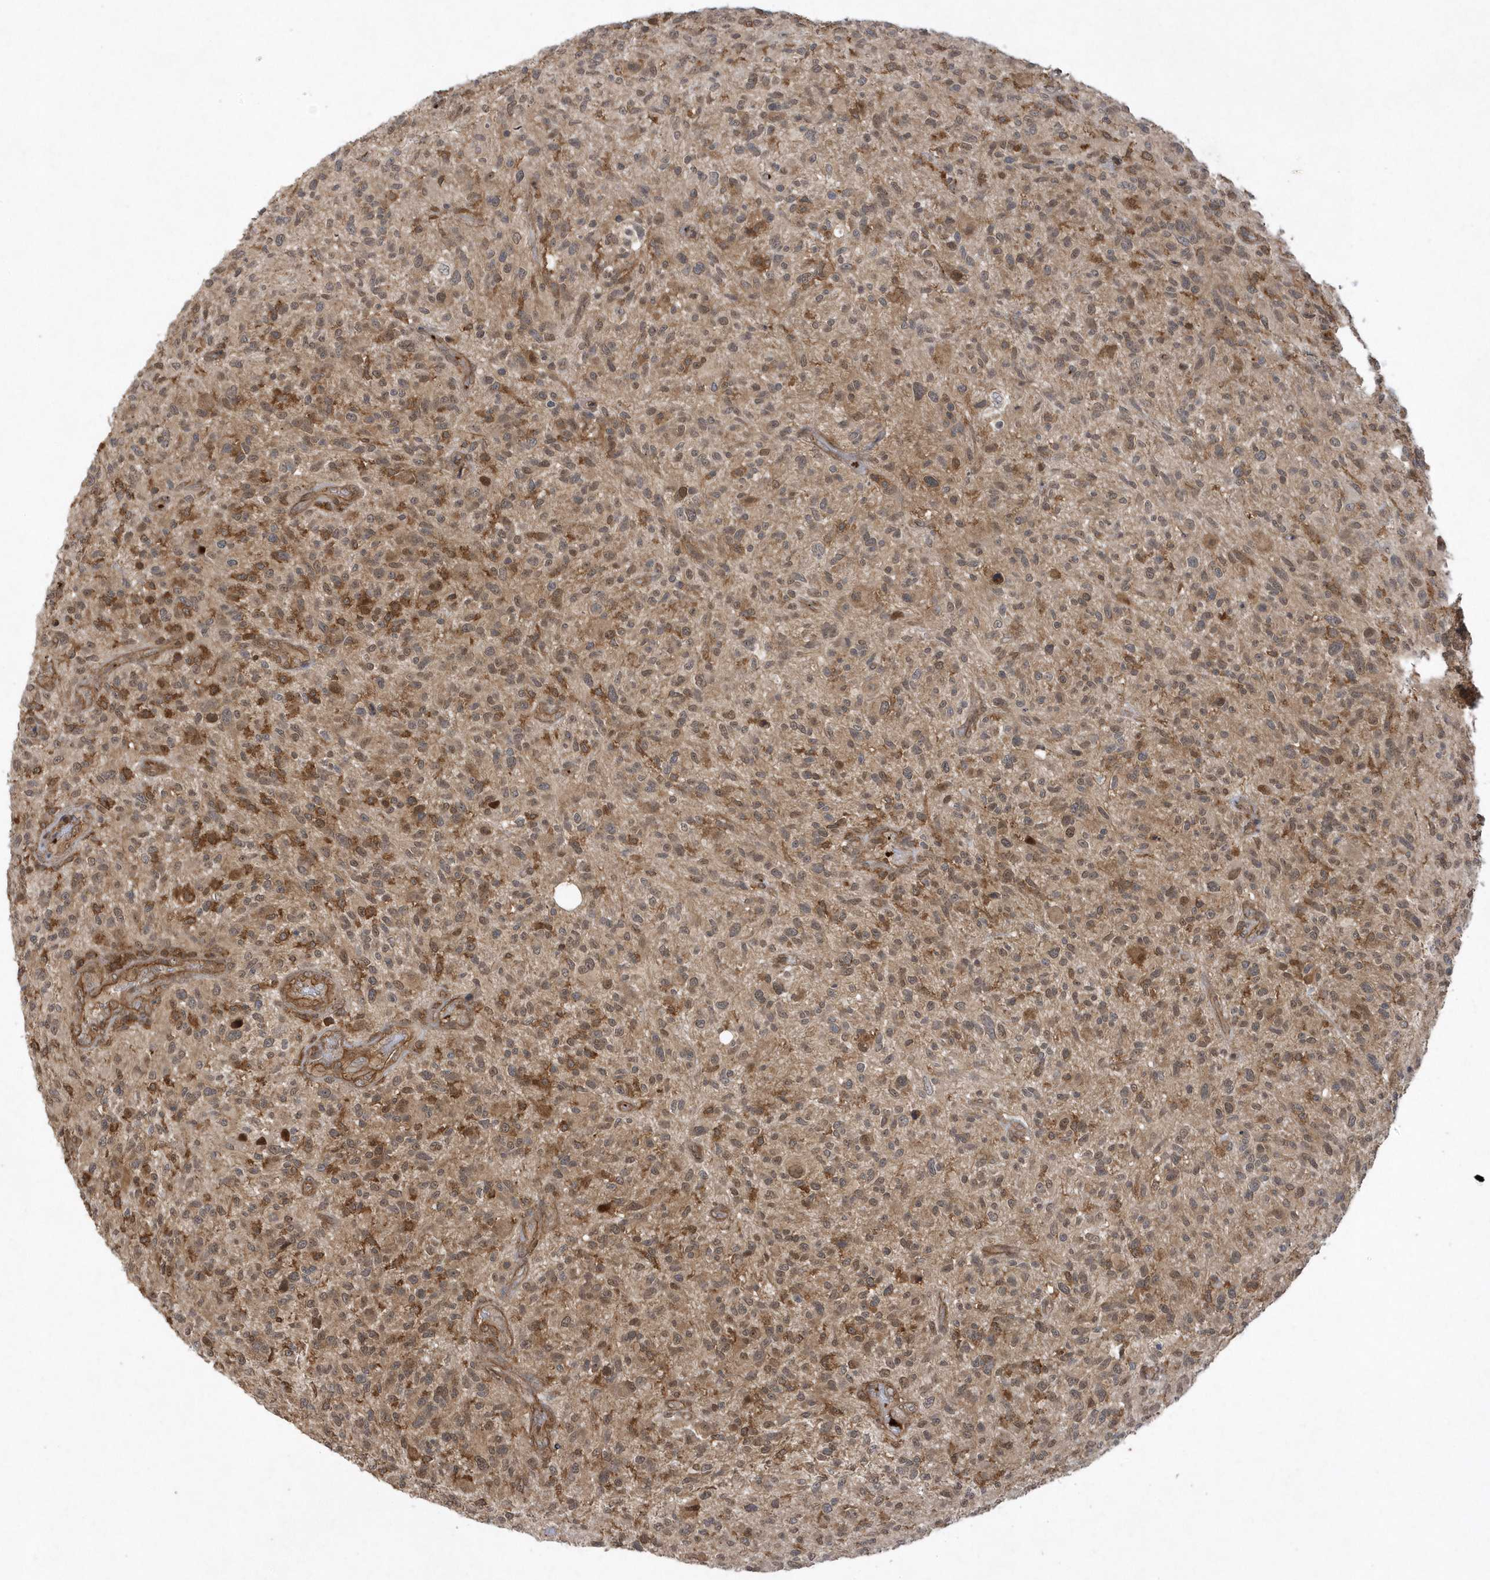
{"staining": {"intensity": "moderate", "quantity": ">75%", "location": "cytoplasmic/membranous,nuclear"}, "tissue": "glioma", "cell_type": "Tumor cells", "image_type": "cancer", "snomed": [{"axis": "morphology", "description": "Glioma, malignant, High grade"}, {"axis": "topography", "description": "Brain"}], "caption": "High-grade glioma (malignant) tissue demonstrates moderate cytoplasmic/membranous and nuclear positivity in about >75% of tumor cells, visualized by immunohistochemistry.", "gene": "ACYP1", "patient": {"sex": "male", "age": 47}}